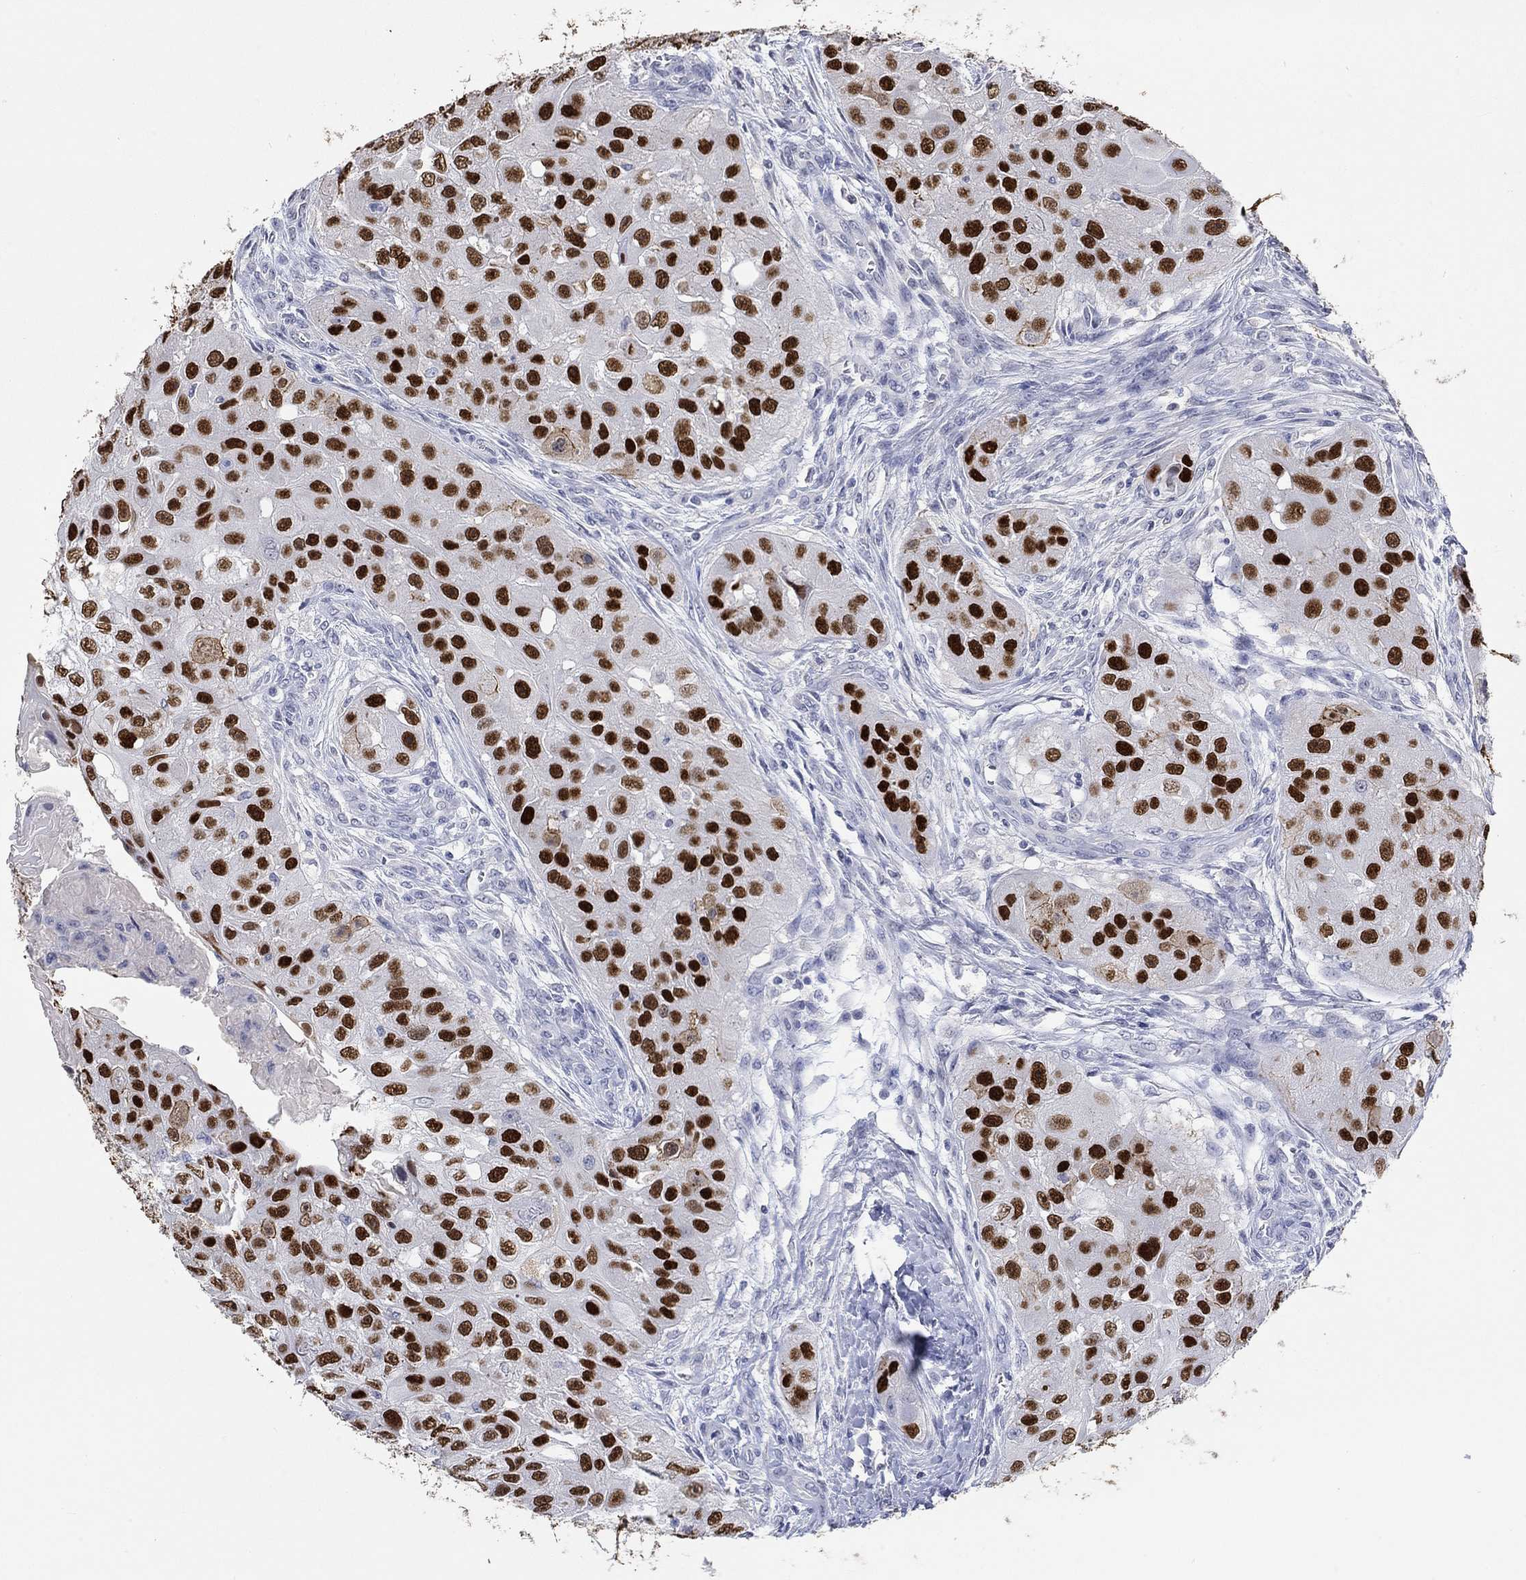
{"staining": {"intensity": "strong", "quantity": ">75%", "location": "nuclear"}, "tissue": "head and neck cancer", "cell_type": "Tumor cells", "image_type": "cancer", "snomed": [{"axis": "morphology", "description": "Normal tissue, NOS"}, {"axis": "morphology", "description": "Squamous cell carcinoma, NOS"}, {"axis": "topography", "description": "Skeletal muscle"}, {"axis": "topography", "description": "Head-Neck"}], "caption": "Strong nuclear protein expression is identified in about >75% of tumor cells in head and neck cancer (squamous cell carcinoma).", "gene": "PNMA5", "patient": {"sex": "male", "age": 51}}